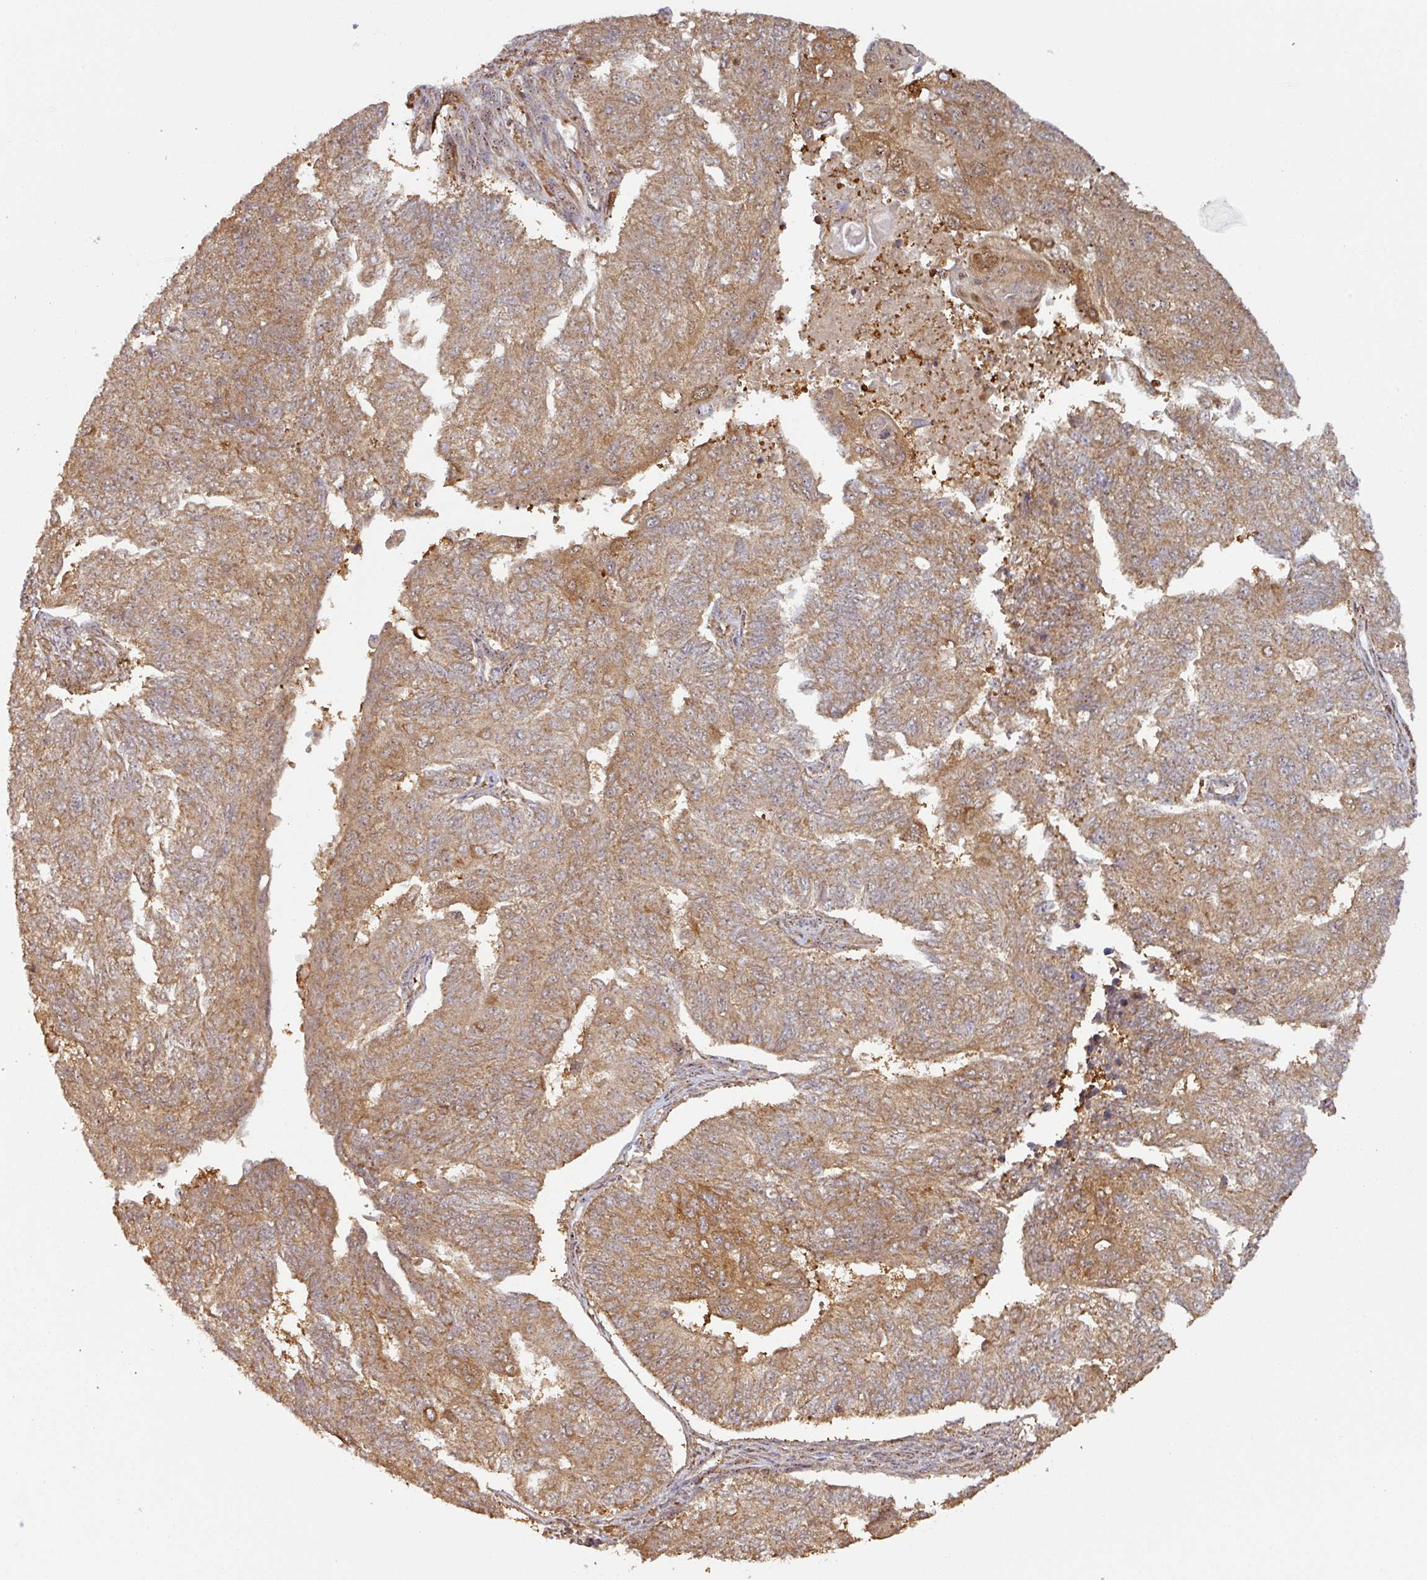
{"staining": {"intensity": "moderate", "quantity": ">75%", "location": "cytoplasmic/membranous"}, "tissue": "endometrial cancer", "cell_type": "Tumor cells", "image_type": "cancer", "snomed": [{"axis": "morphology", "description": "Adenocarcinoma, NOS"}, {"axis": "topography", "description": "Endometrium"}], "caption": "The photomicrograph shows immunohistochemical staining of endometrial cancer. There is moderate cytoplasmic/membranous expression is identified in about >75% of tumor cells.", "gene": "ZNF322", "patient": {"sex": "female", "age": 32}}